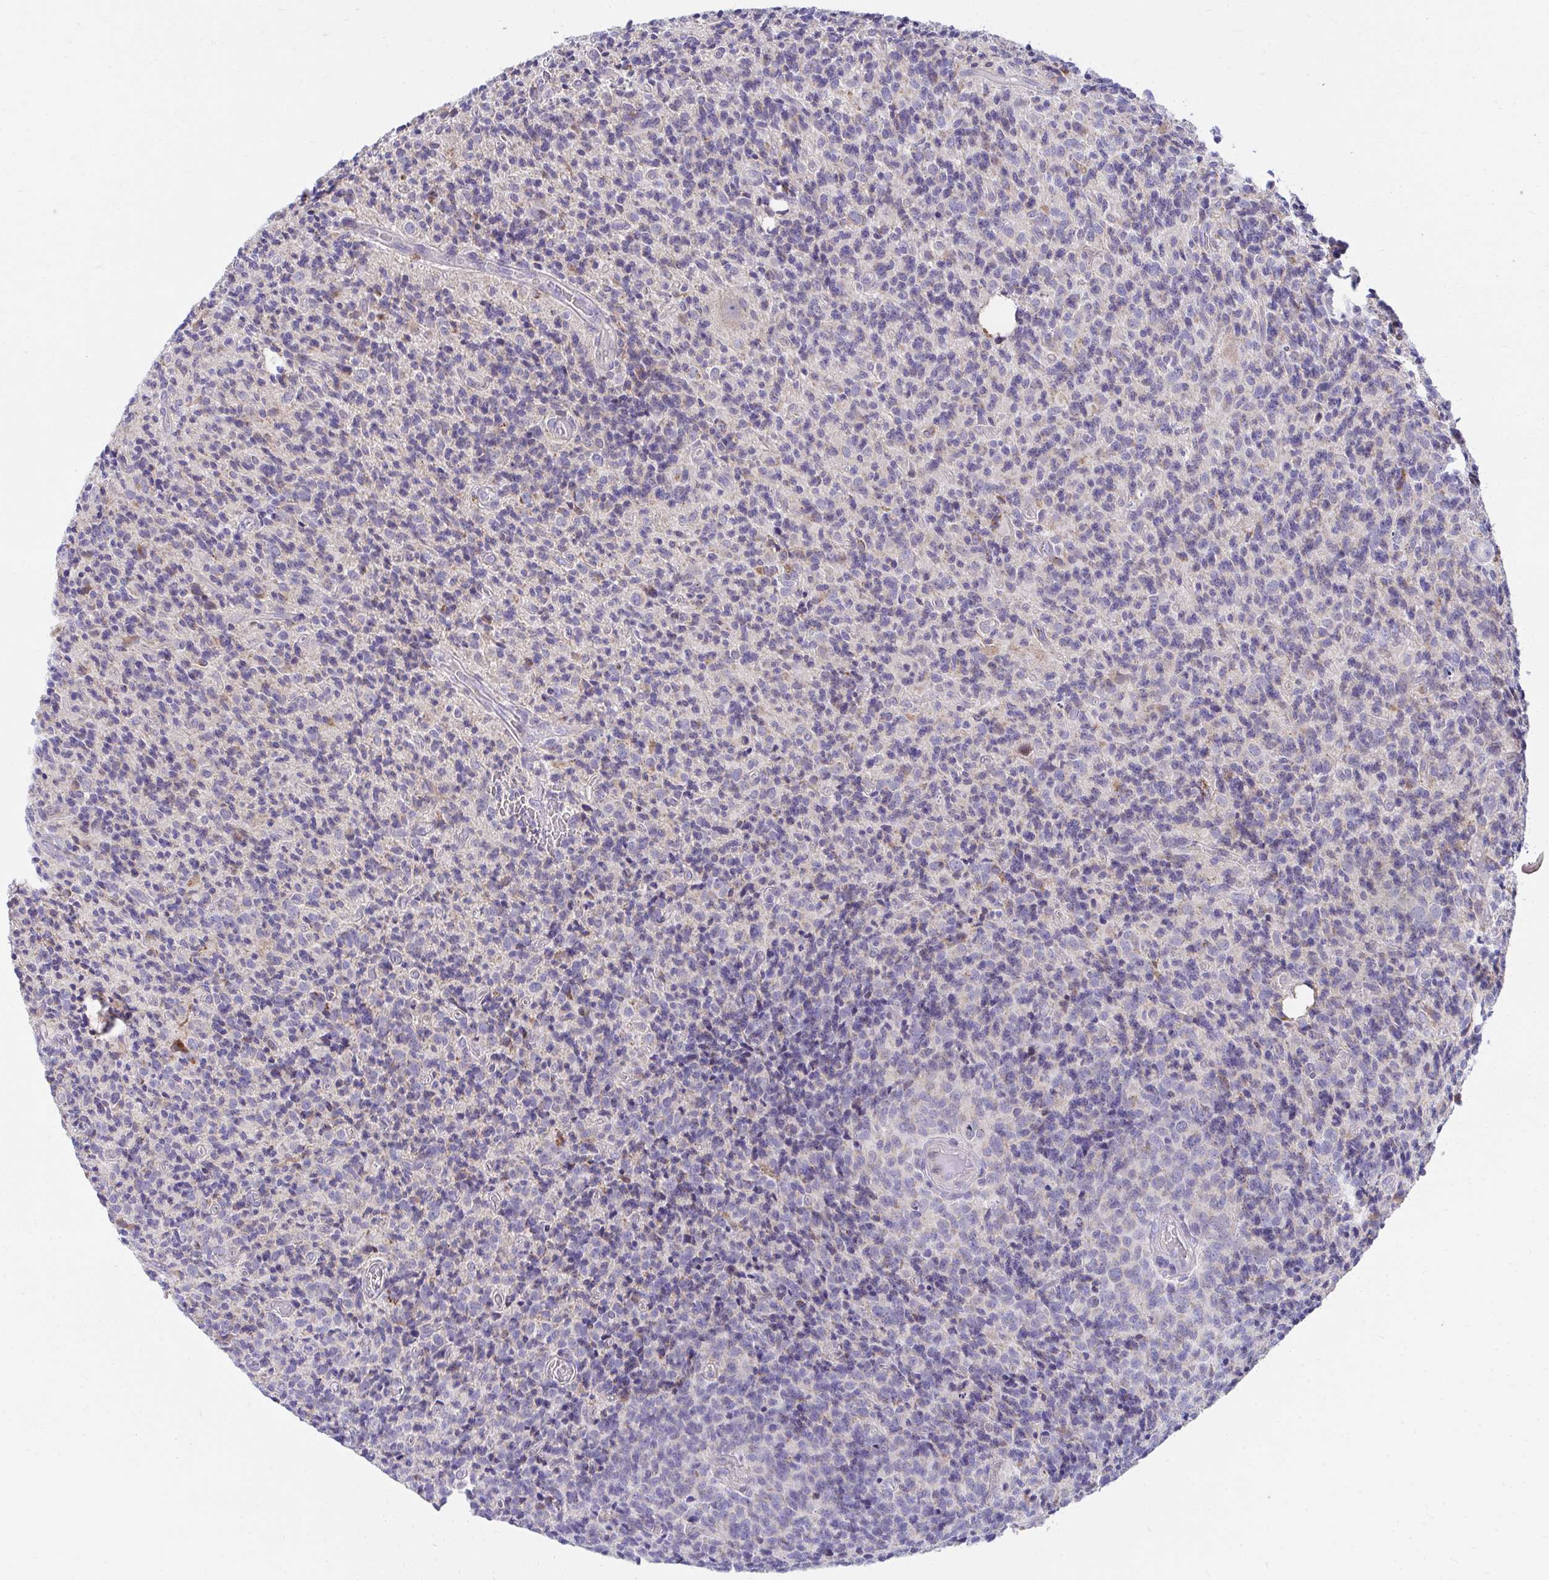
{"staining": {"intensity": "negative", "quantity": "none", "location": "none"}, "tissue": "glioma", "cell_type": "Tumor cells", "image_type": "cancer", "snomed": [{"axis": "morphology", "description": "Glioma, malignant, High grade"}, {"axis": "topography", "description": "Brain"}], "caption": "IHC image of neoplastic tissue: human glioma stained with DAB (3,3'-diaminobenzidine) shows no significant protein positivity in tumor cells.", "gene": "PRRG3", "patient": {"sex": "male", "age": 76}}